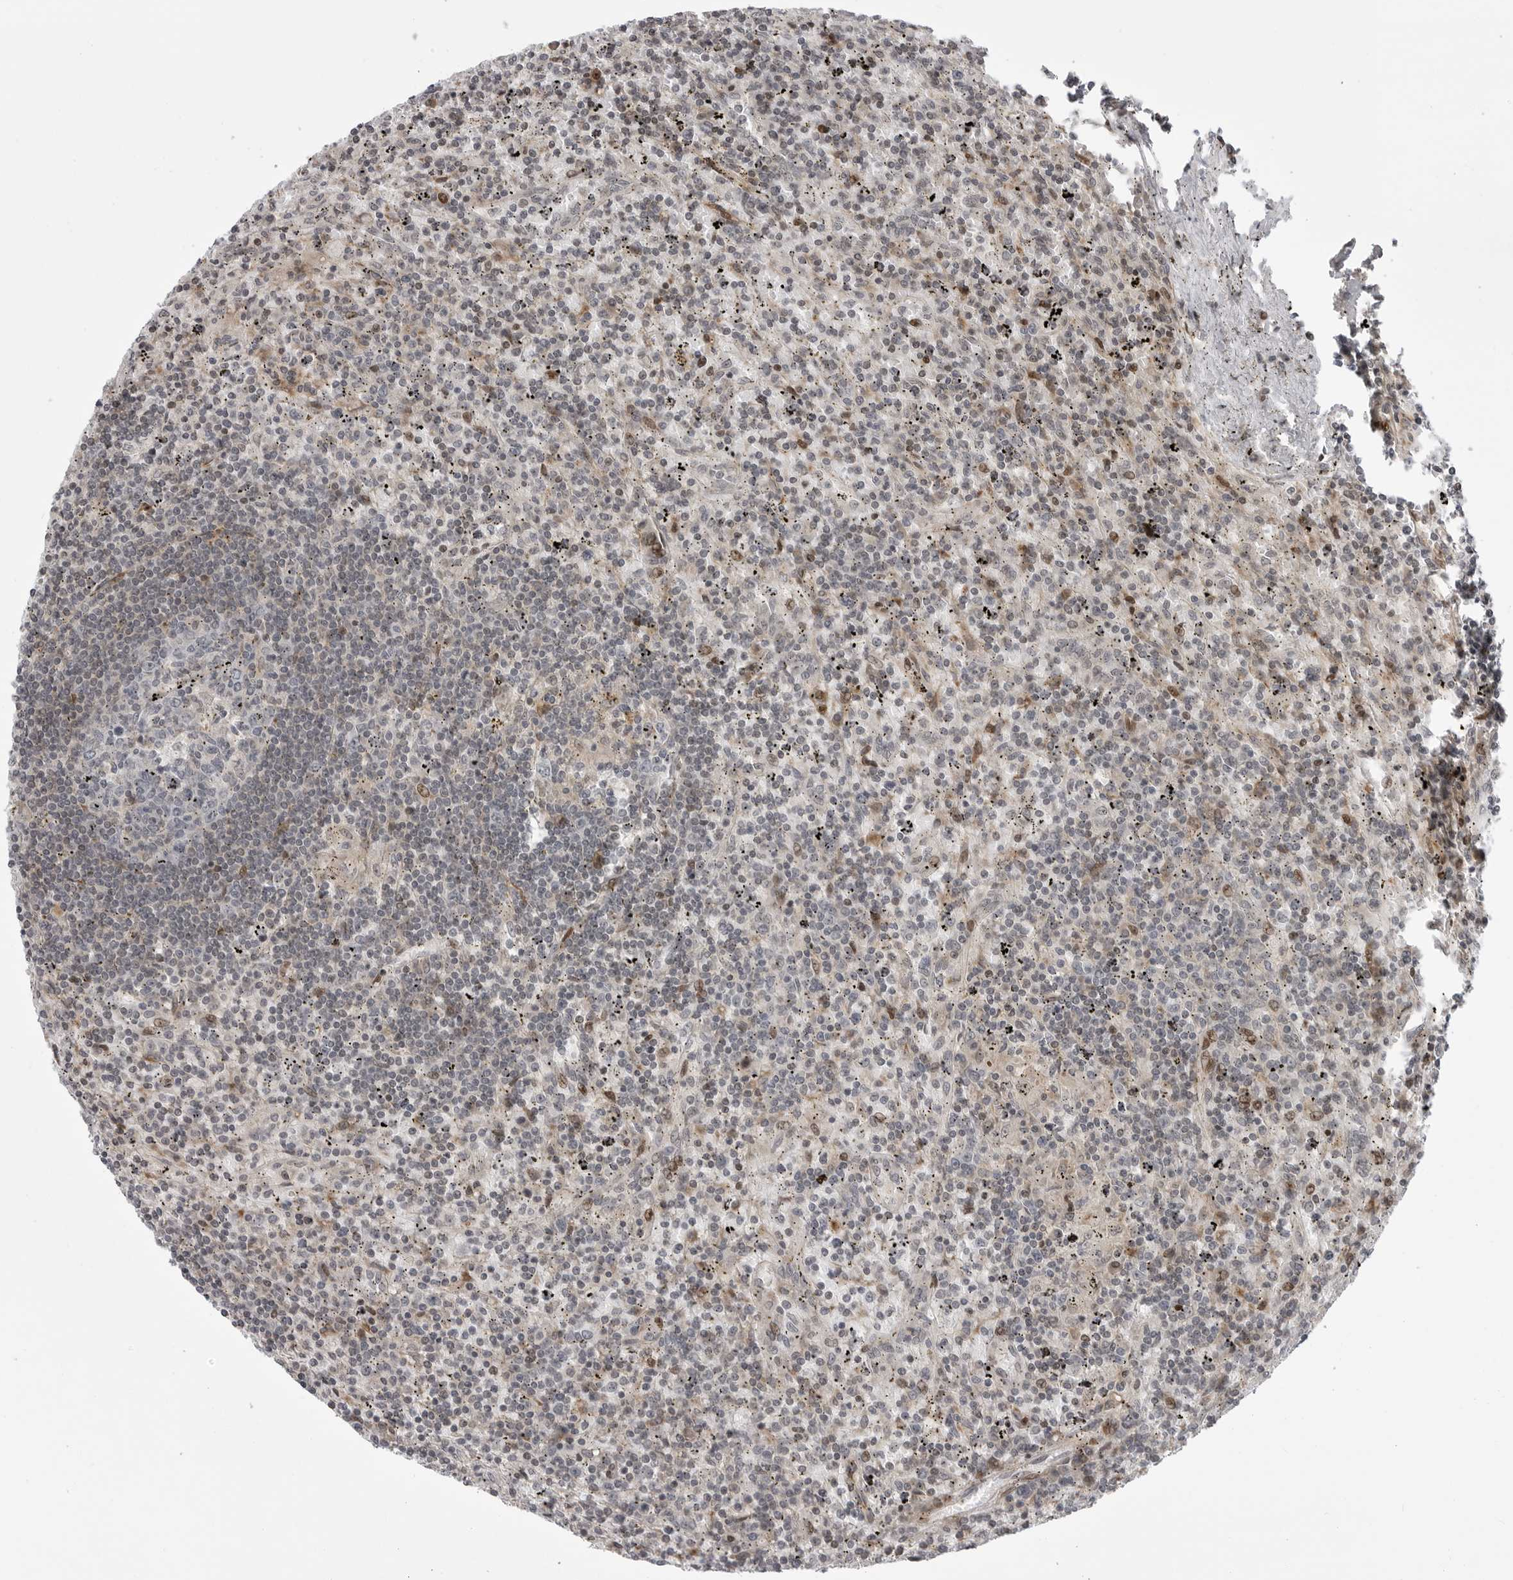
{"staining": {"intensity": "negative", "quantity": "none", "location": "none"}, "tissue": "lymphoma", "cell_type": "Tumor cells", "image_type": "cancer", "snomed": [{"axis": "morphology", "description": "Malignant lymphoma, non-Hodgkin's type, Low grade"}, {"axis": "topography", "description": "Spleen"}], "caption": "Tumor cells show no significant positivity in malignant lymphoma, non-Hodgkin's type (low-grade).", "gene": "ABL1", "patient": {"sex": "male", "age": 76}}